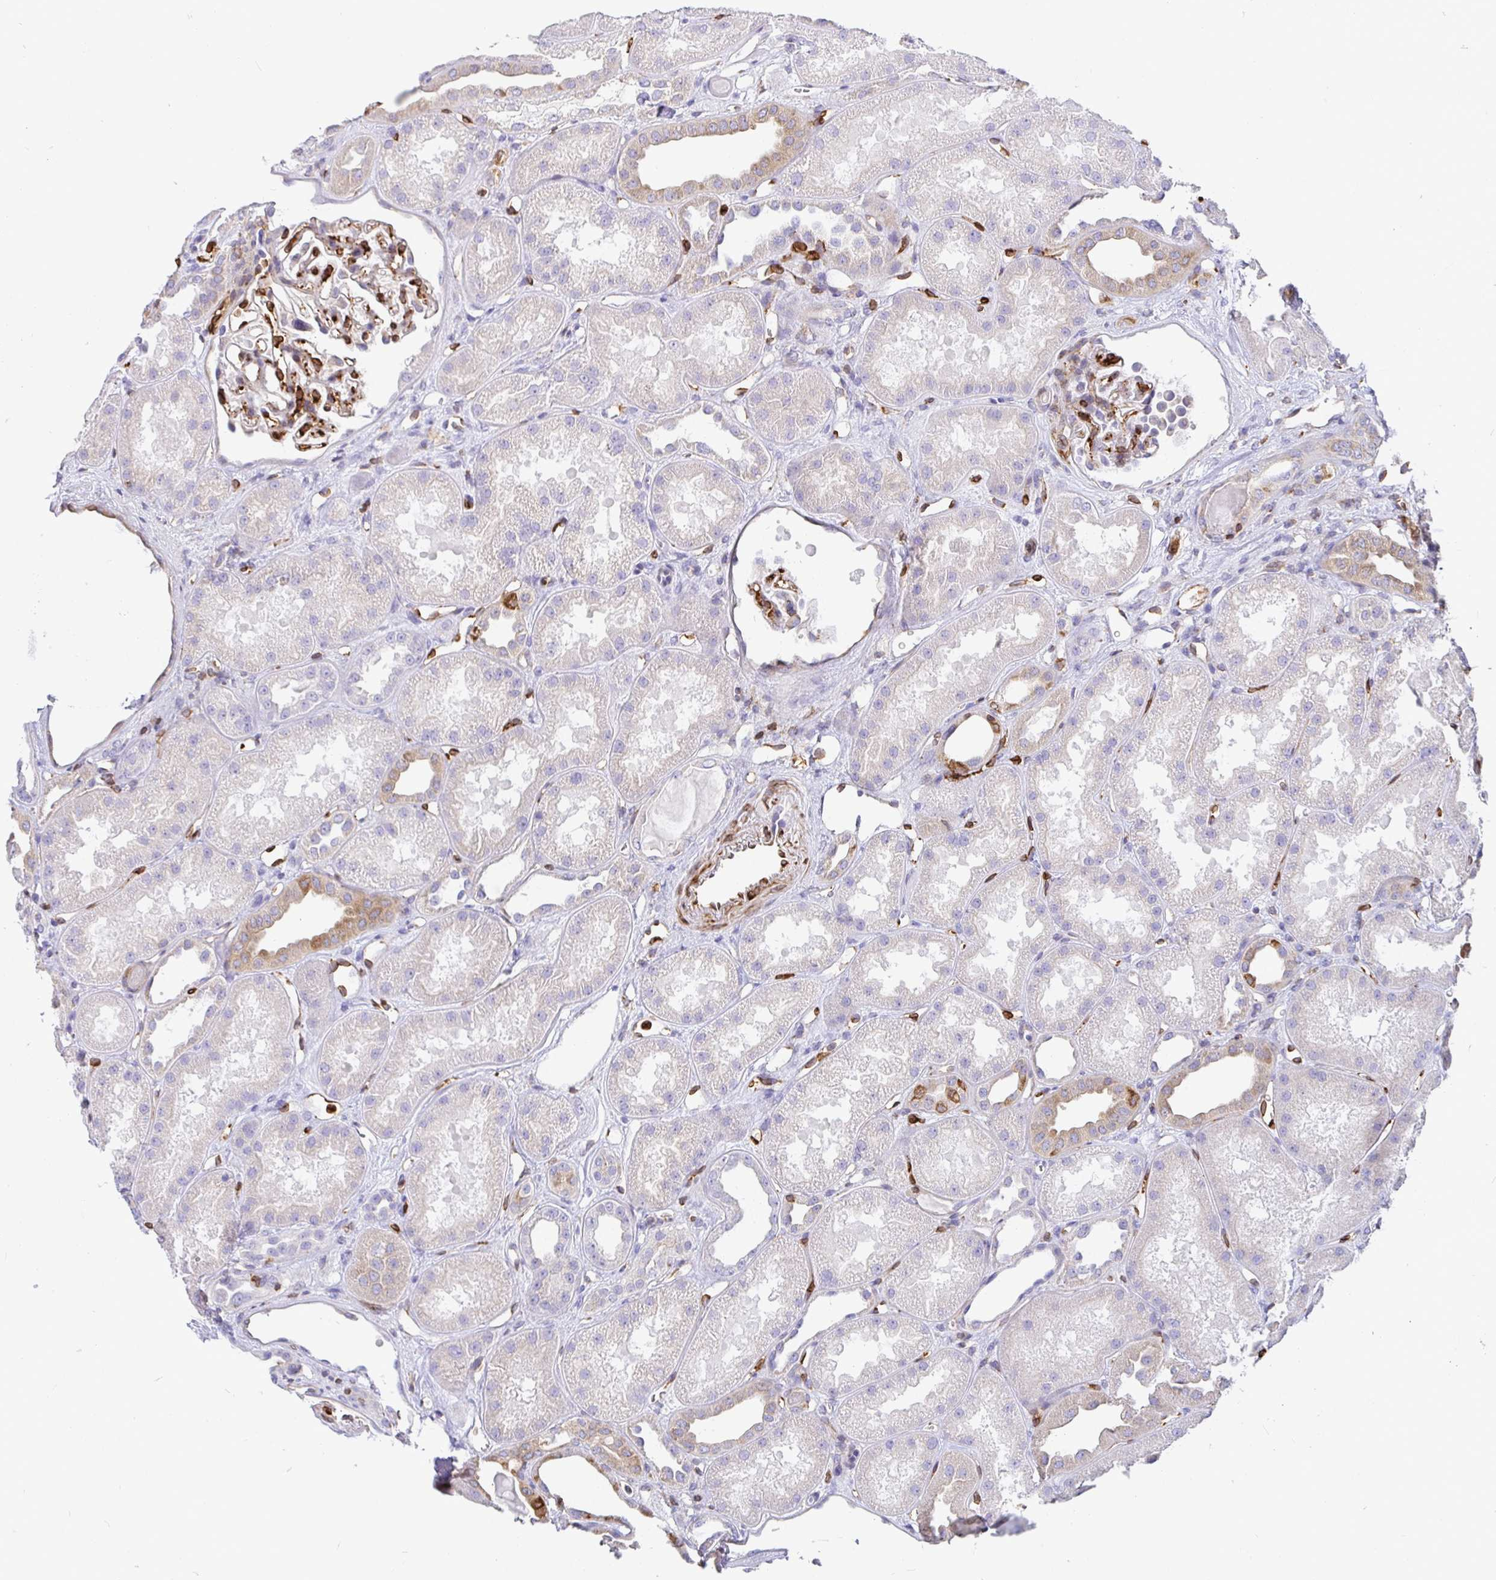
{"staining": {"intensity": "strong", "quantity": "25%-75%", "location": "cytoplasmic/membranous"}, "tissue": "kidney", "cell_type": "Cells in glomeruli", "image_type": "normal", "snomed": [{"axis": "morphology", "description": "Normal tissue, NOS"}, {"axis": "topography", "description": "Kidney"}], "caption": "Immunohistochemical staining of benign kidney shows 25%-75% levels of strong cytoplasmic/membranous protein expression in about 25%-75% of cells in glomeruli.", "gene": "TP53I11", "patient": {"sex": "male", "age": 61}}